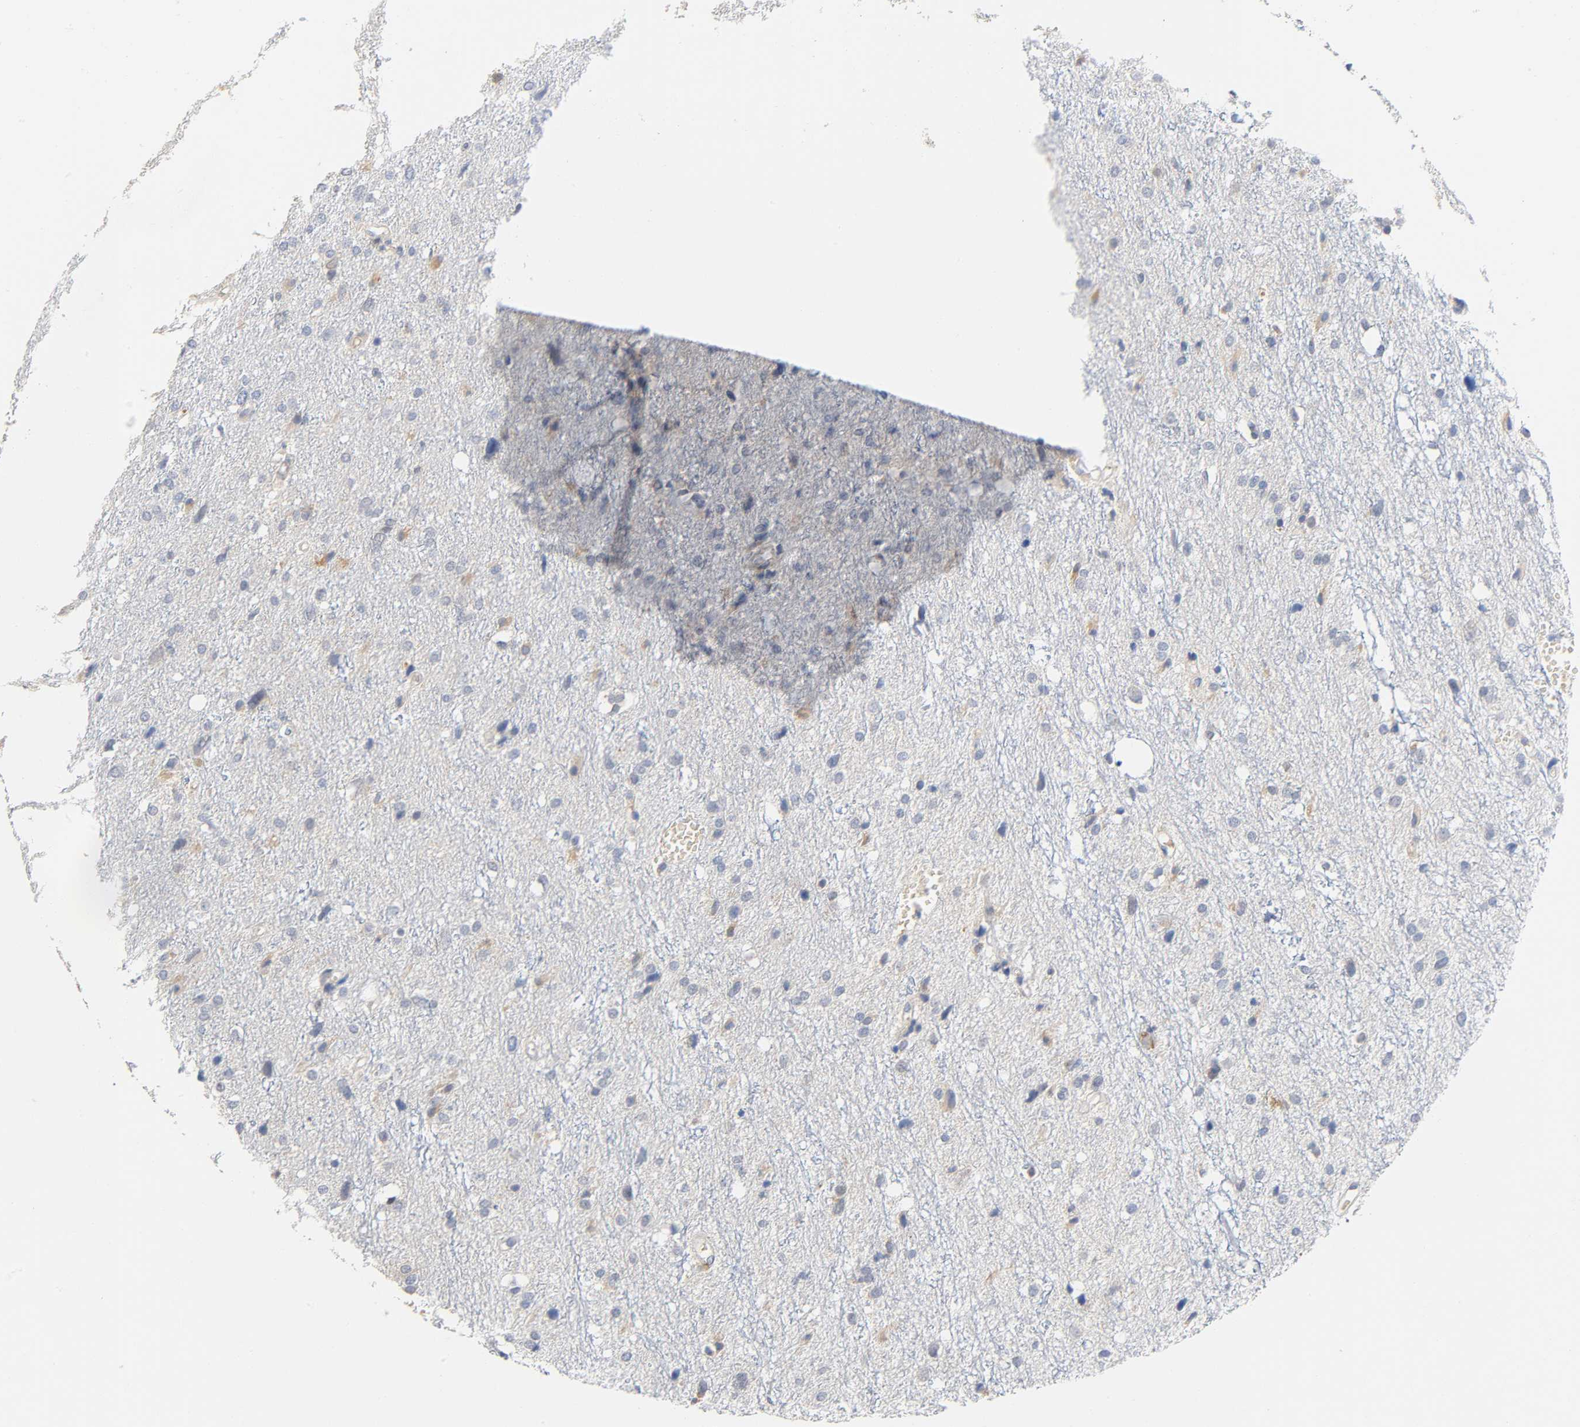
{"staining": {"intensity": "weak", "quantity": "<25%", "location": "cytoplasmic/membranous"}, "tissue": "glioma", "cell_type": "Tumor cells", "image_type": "cancer", "snomed": [{"axis": "morphology", "description": "Glioma, malignant, High grade"}, {"axis": "topography", "description": "Brain"}], "caption": "This is an immunohistochemistry histopathology image of human glioma. There is no staining in tumor cells.", "gene": "UCKL1", "patient": {"sex": "female", "age": 59}}